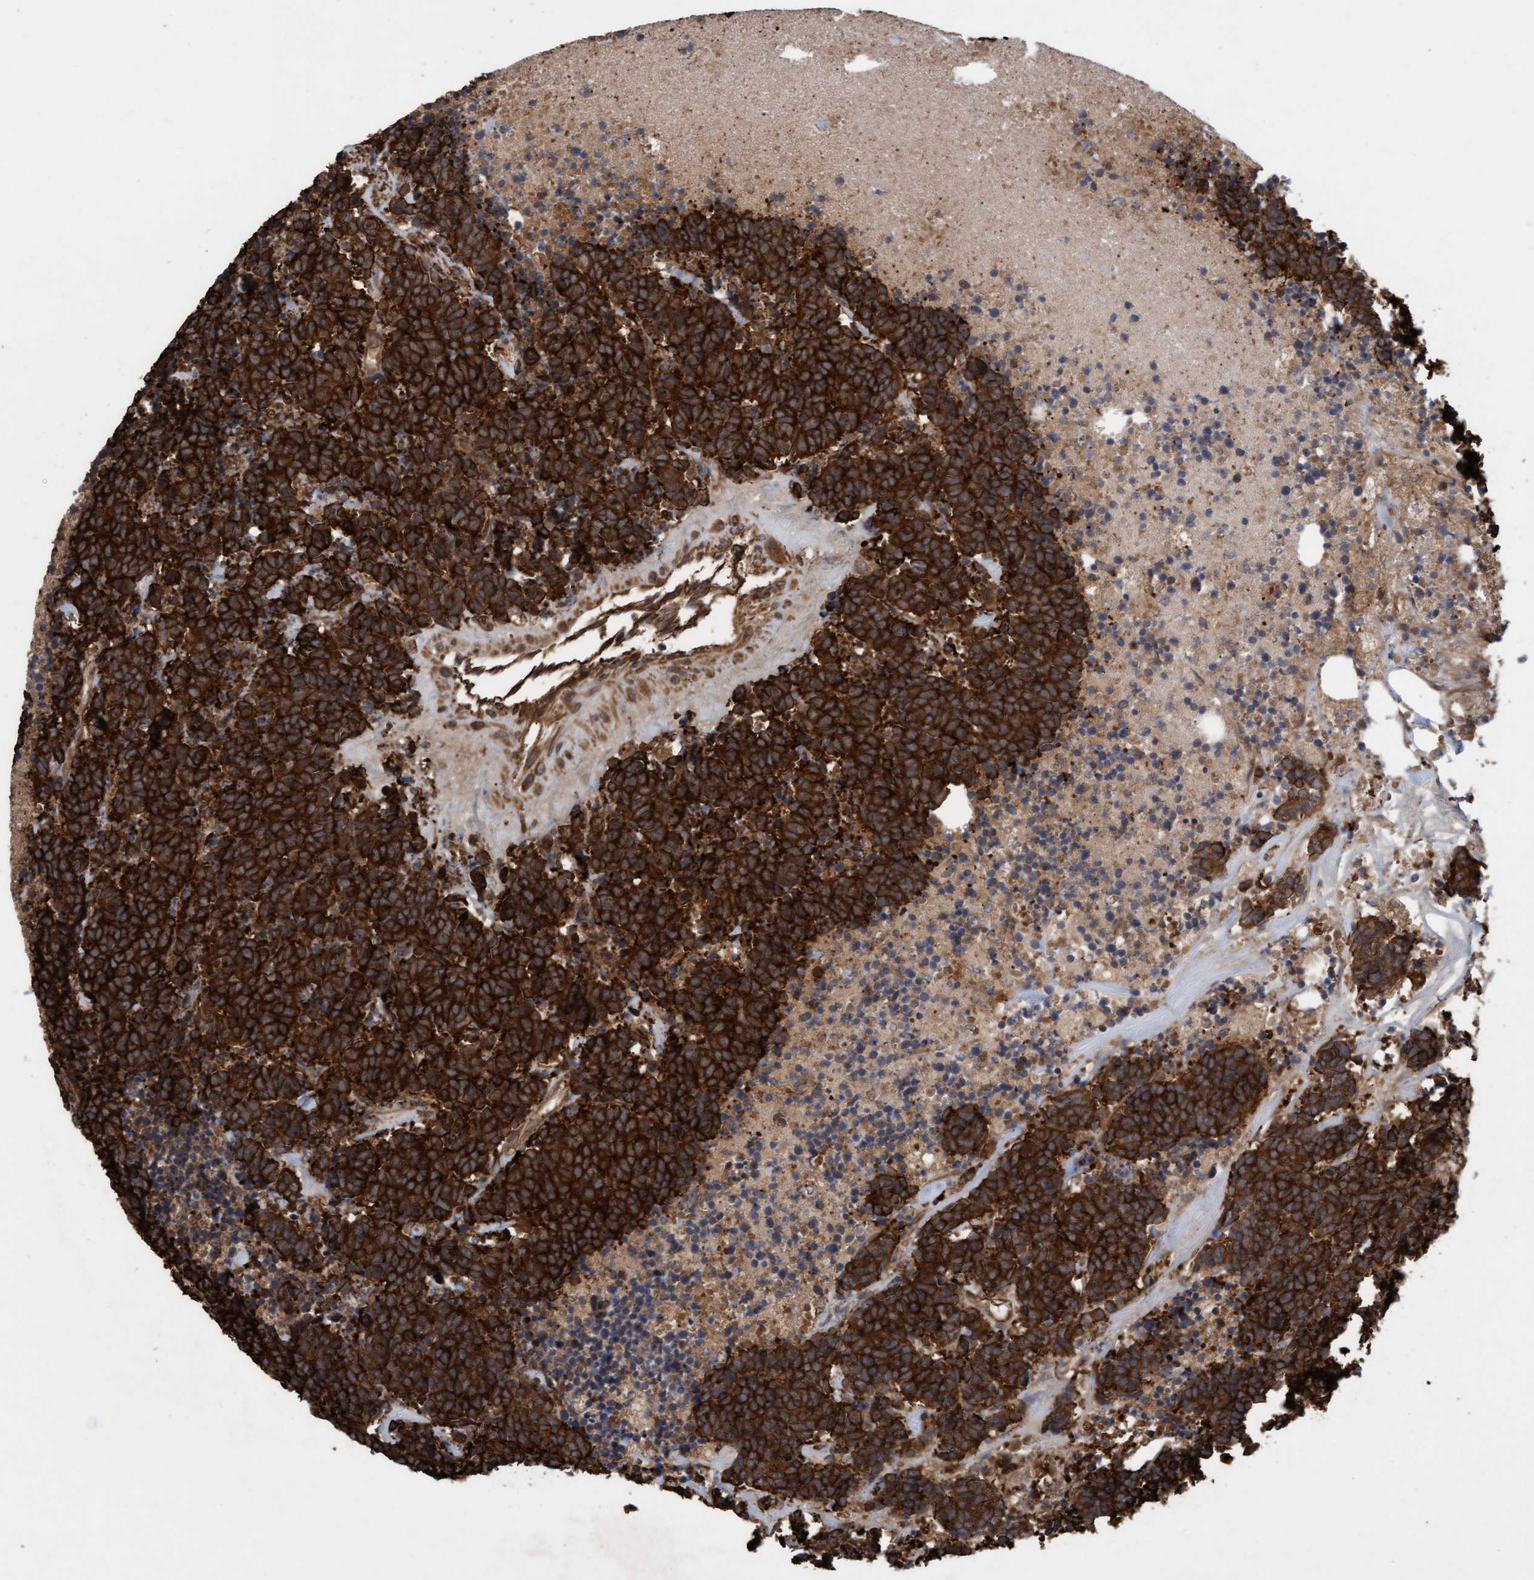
{"staining": {"intensity": "strong", "quantity": ">75%", "location": "cytoplasmic/membranous"}, "tissue": "carcinoid", "cell_type": "Tumor cells", "image_type": "cancer", "snomed": [{"axis": "morphology", "description": "Carcinoma, NOS"}, {"axis": "morphology", "description": "Carcinoid, malignant, NOS"}, {"axis": "topography", "description": "Urinary bladder"}], "caption": "Strong cytoplasmic/membranous staining for a protein is identified in approximately >75% of tumor cells of malignant carcinoid using IHC.", "gene": "CDC42EP4", "patient": {"sex": "male", "age": 57}}